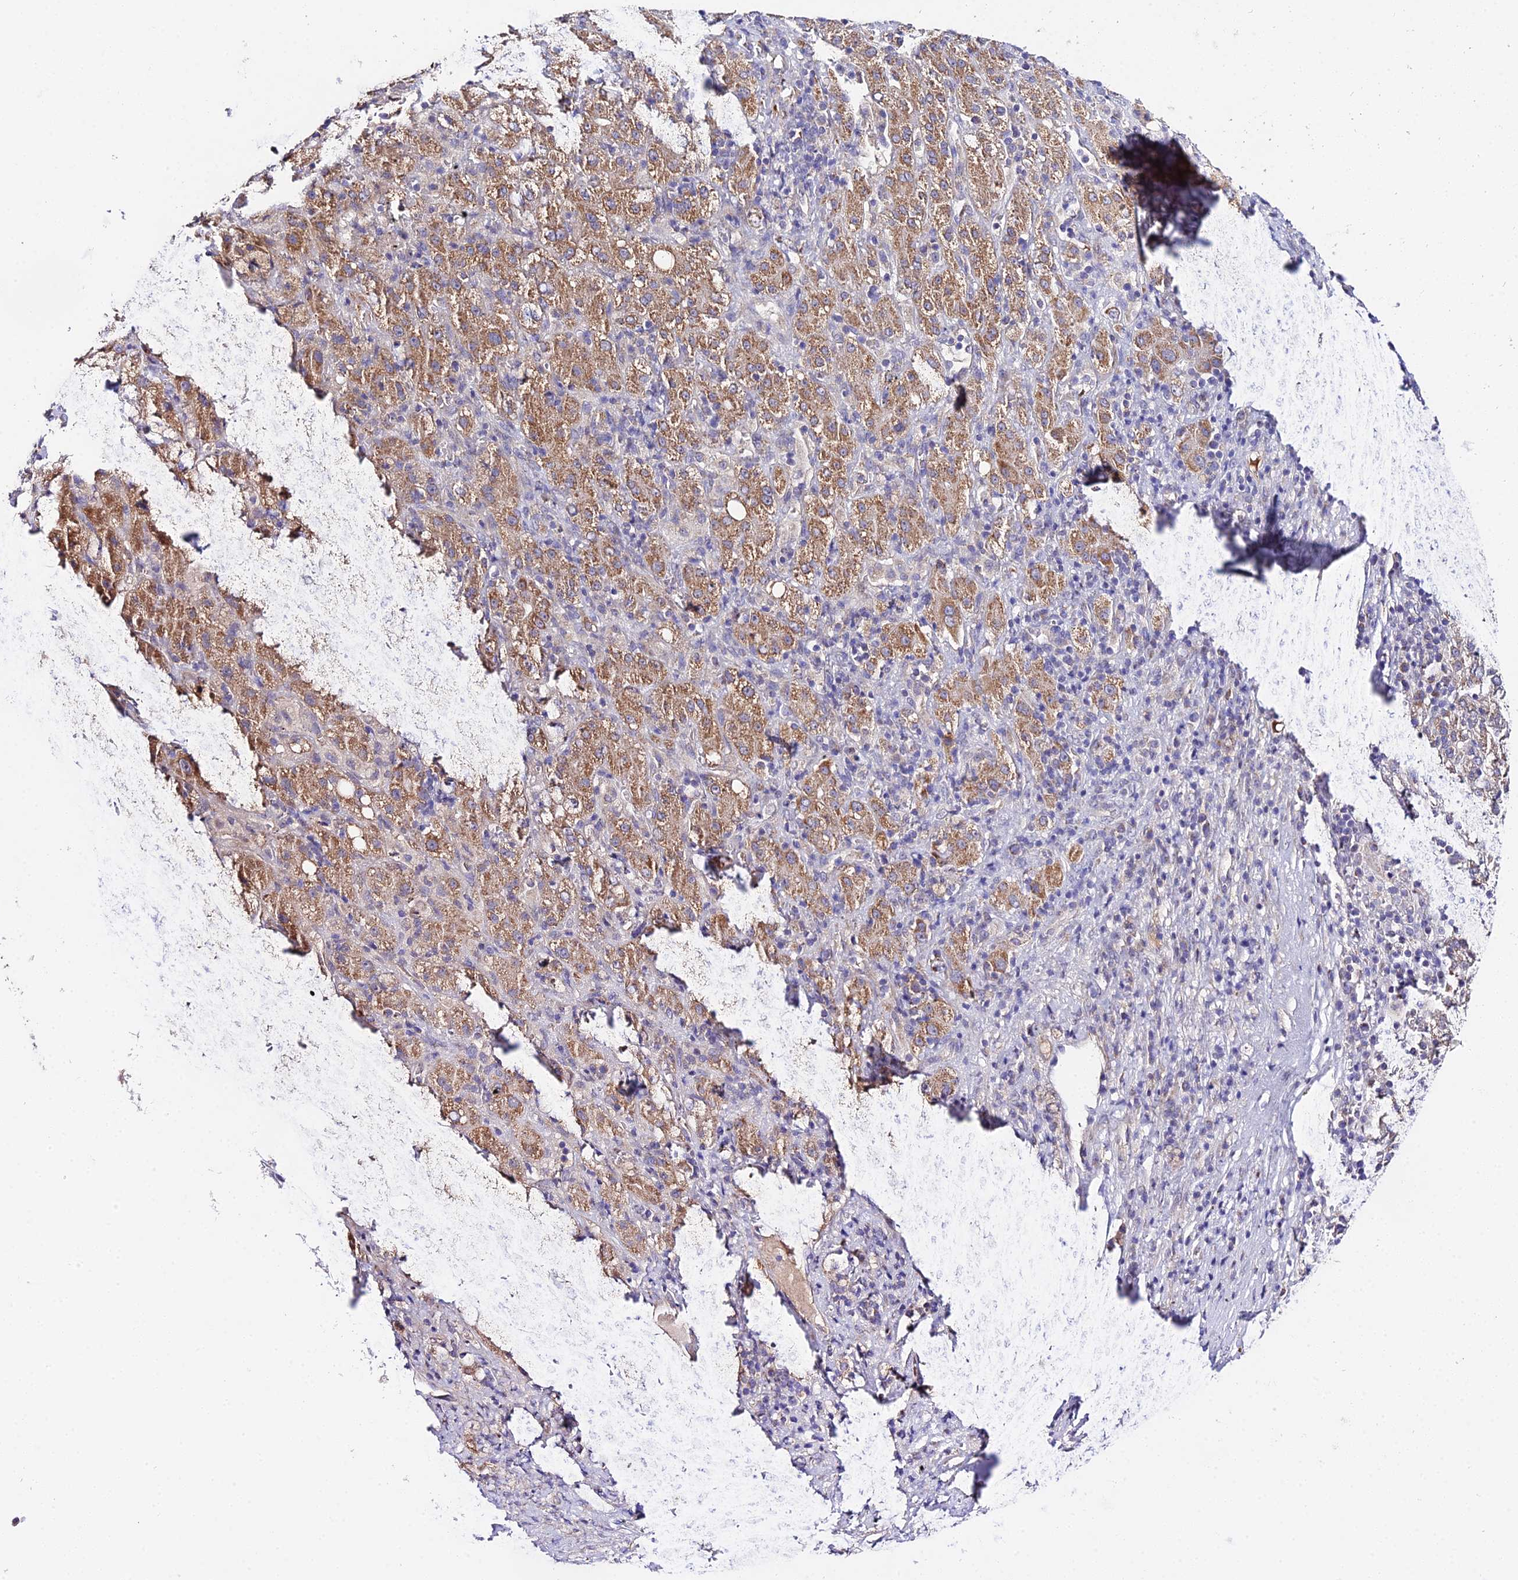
{"staining": {"intensity": "moderate", "quantity": ">75%", "location": "cytoplasmic/membranous"}, "tissue": "liver cancer", "cell_type": "Tumor cells", "image_type": "cancer", "snomed": [{"axis": "morphology", "description": "Carcinoma, Hepatocellular, NOS"}, {"axis": "topography", "description": "Liver"}], "caption": "Moderate cytoplasmic/membranous expression for a protein is identified in about >75% of tumor cells of liver cancer (hepatocellular carcinoma) using immunohistochemistry (IHC).", "gene": "WDR5B", "patient": {"sex": "female", "age": 58}}